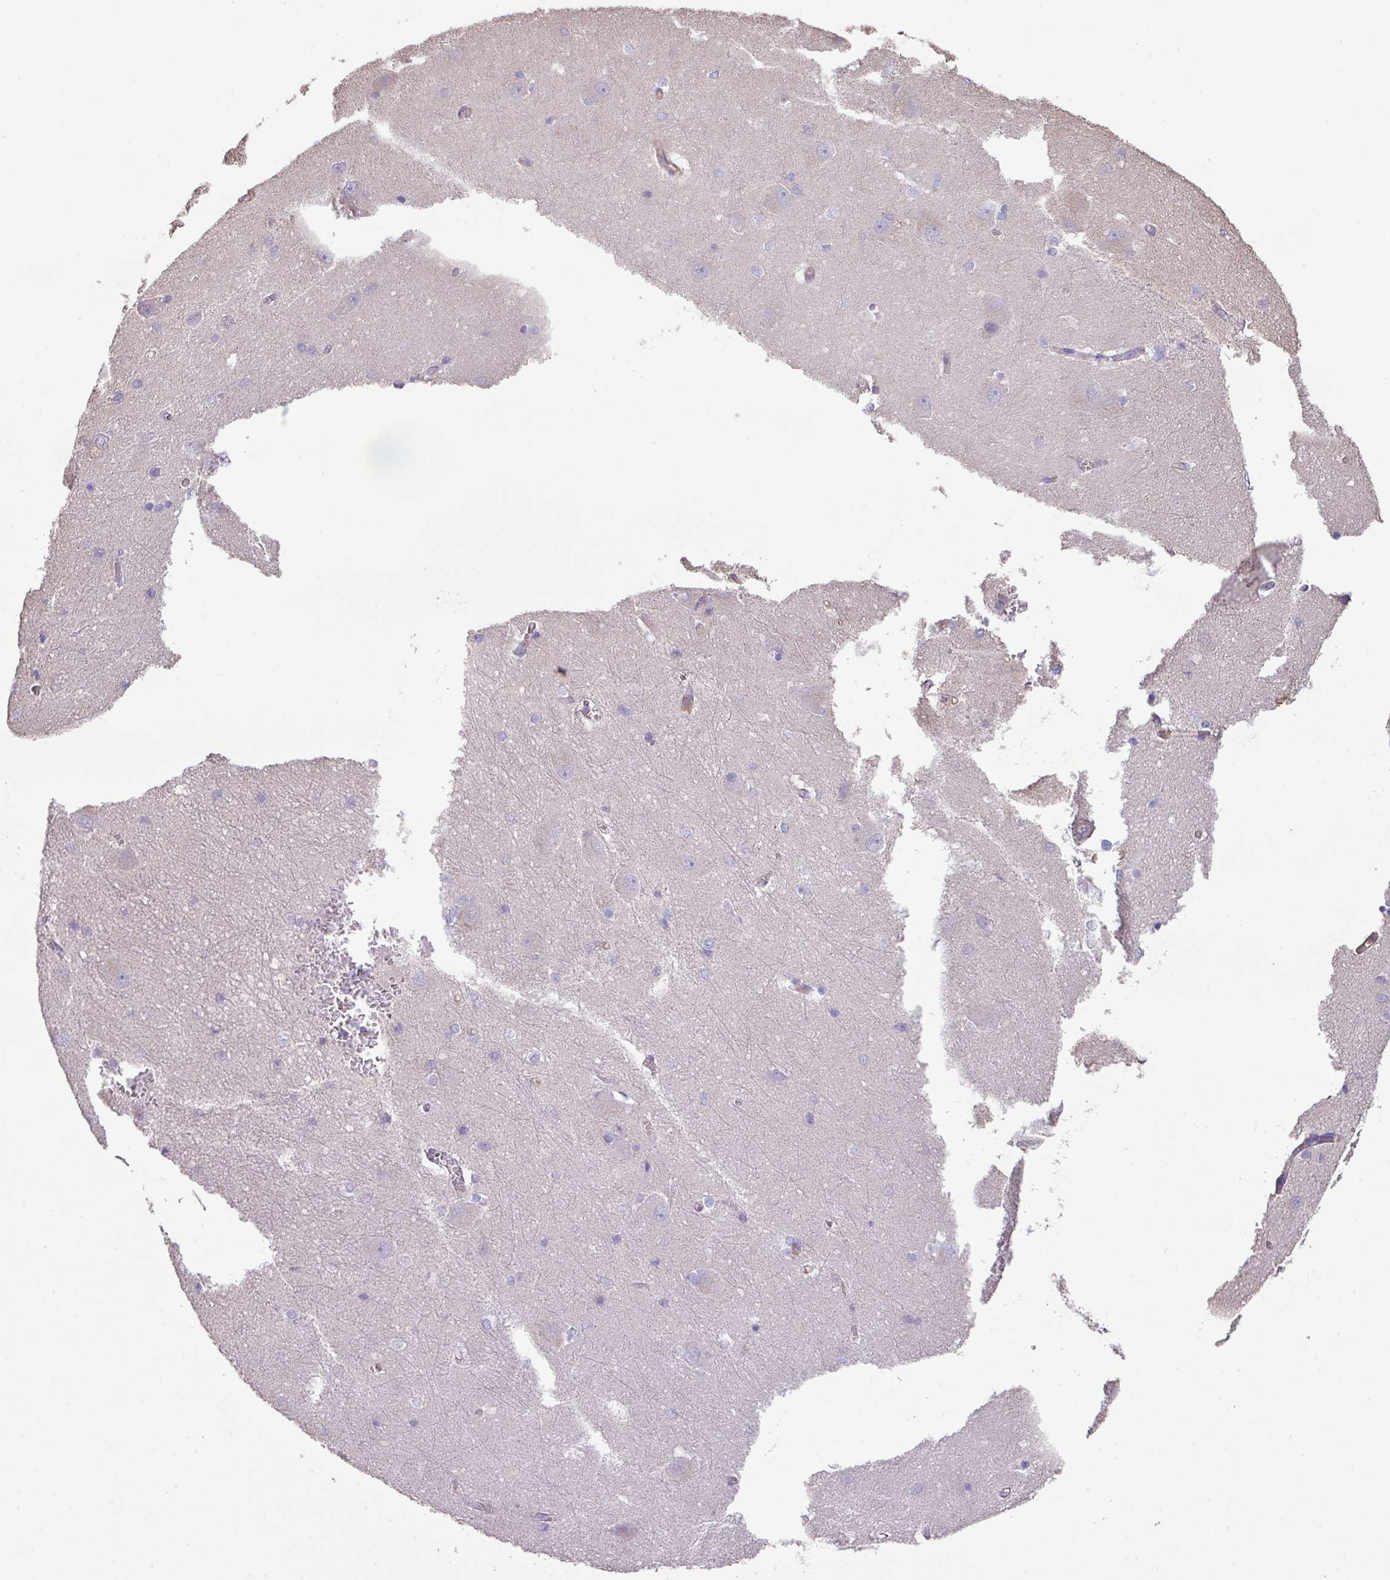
{"staining": {"intensity": "negative", "quantity": "none", "location": "none"}, "tissue": "hippocampus", "cell_type": "Glial cells", "image_type": "normal", "snomed": [{"axis": "morphology", "description": "Normal tissue, NOS"}, {"axis": "topography", "description": "Hippocampus"}], "caption": "Protein analysis of unremarkable hippocampus demonstrates no significant expression in glial cells. (IHC, brightfield microscopy, high magnification).", "gene": "CALML4", "patient": {"sex": "female", "age": 64}}